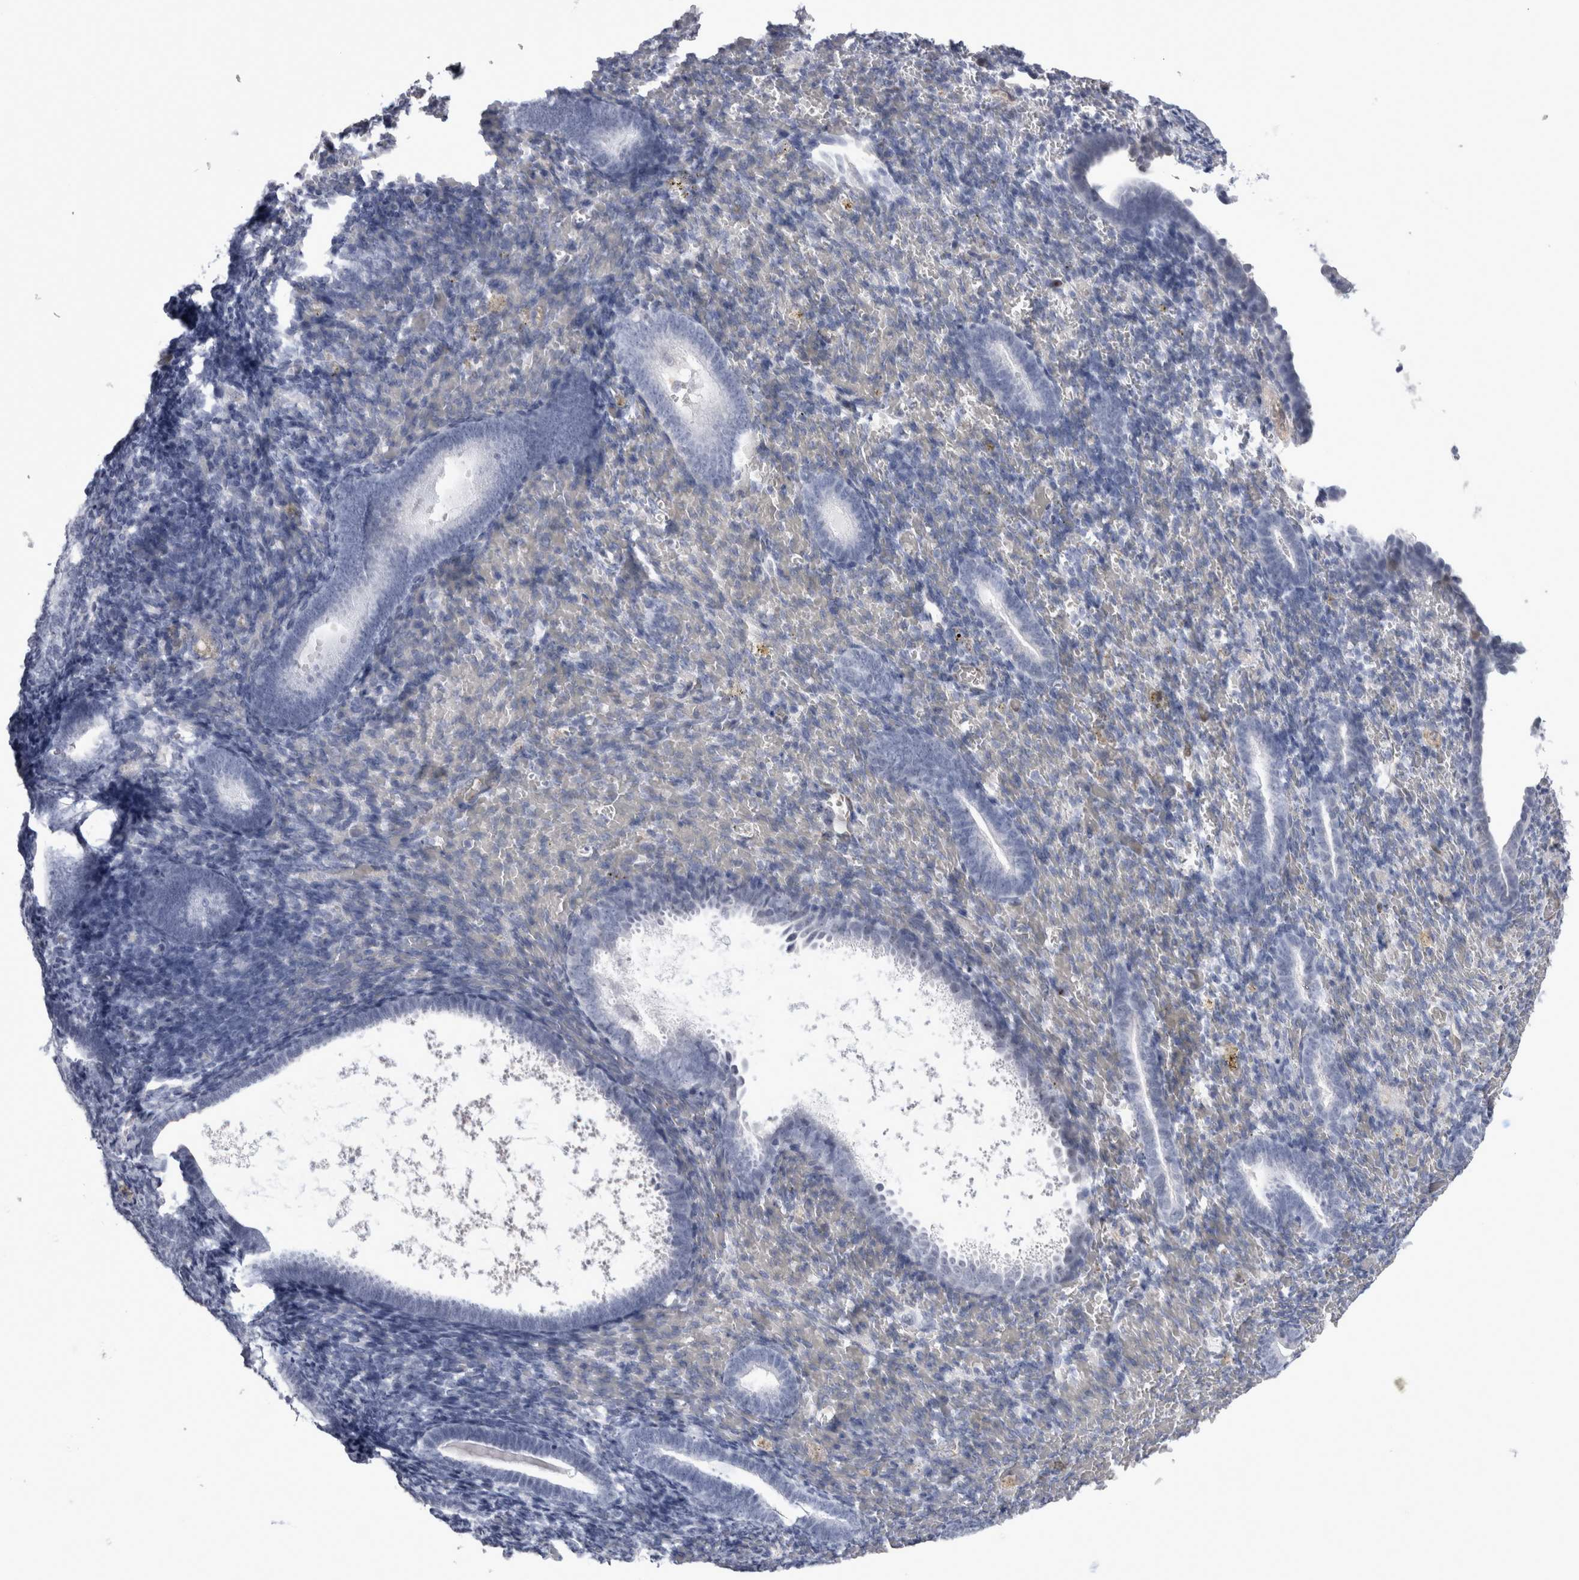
{"staining": {"intensity": "negative", "quantity": "none", "location": "none"}, "tissue": "endometrium", "cell_type": "Cells in endometrial stroma", "image_type": "normal", "snomed": [{"axis": "morphology", "description": "Normal tissue, NOS"}, {"axis": "topography", "description": "Endometrium"}], "caption": "Micrograph shows no significant protein positivity in cells in endometrial stroma of unremarkable endometrium.", "gene": "ACOT7", "patient": {"sex": "female", "age": 51}}